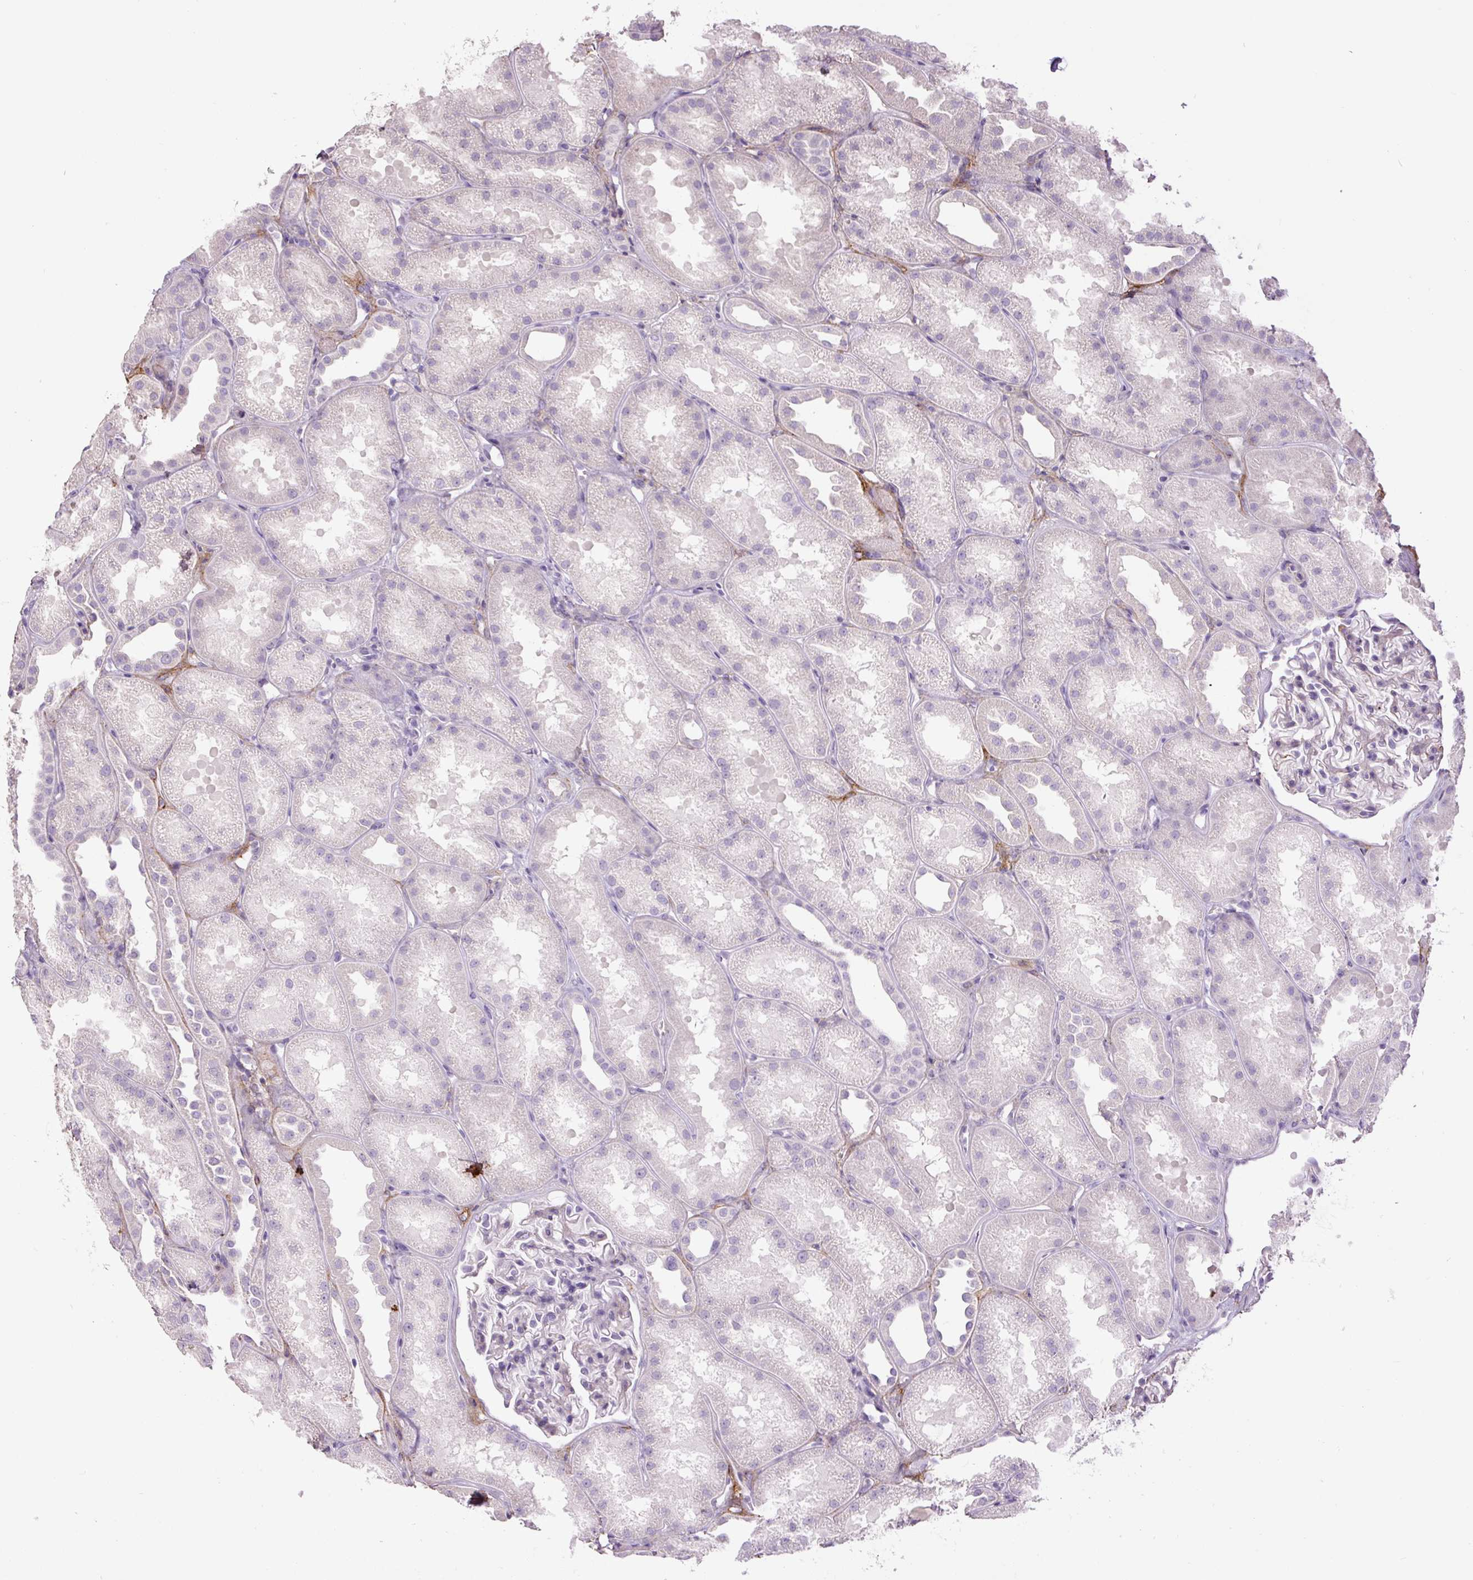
{"staining": {"intensity": "negative", "quantity": "none", "location": "none"}, "tissue": "kidney", "cell_type": "Cells in glomeruli", "image_type": "normal", "snomed": [{"axis": "morphology", "description": "Normal tissue, NOS"}, {"axis": "topography", "description": "Kidney"}], "caption": "This is an immunohistochemistry histopathology image of unremarkable kidney. There is no staining in cells in glomeruli.", "gene": "FBN1", "patient": {"sex": "male", "age": 61}}